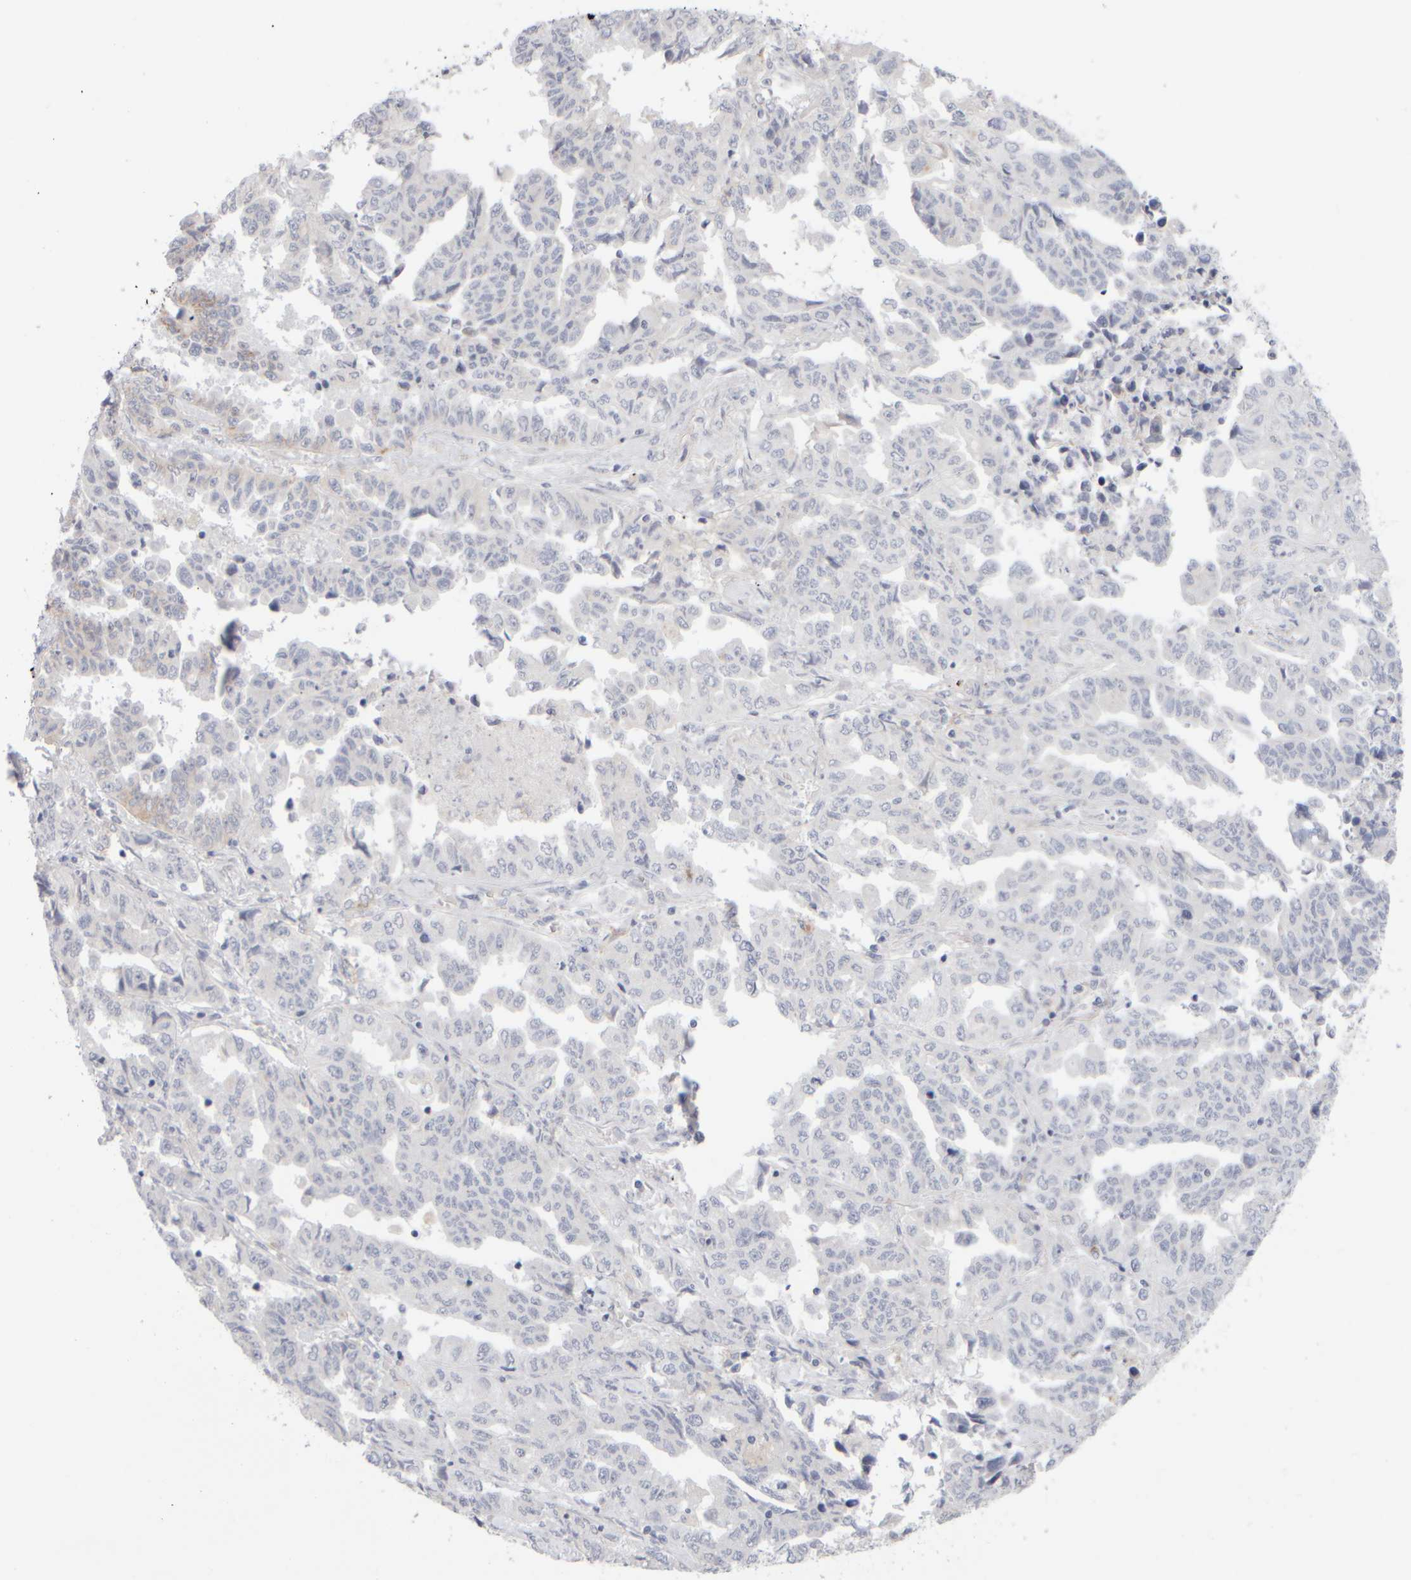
{"staining": {"intensity": "negative", "quantity": "none", "location": "none"}, "tissue": "lung cancer", "cell_type": "Tumor cells", "image_type": "cancer", "snomed": [{"axis": "morphology", "description": "Adenocarcinoma, NOS"}, {"axis": "topography", "description": "Lung"}], "caption": "IHC photomicrograph of lung cancer (adenocarcinoma) stained for a protein (brown), which reveals no staining in tumor cells.", "gene": "GOPC", "patient": {"sex": "female", "age": 51}}